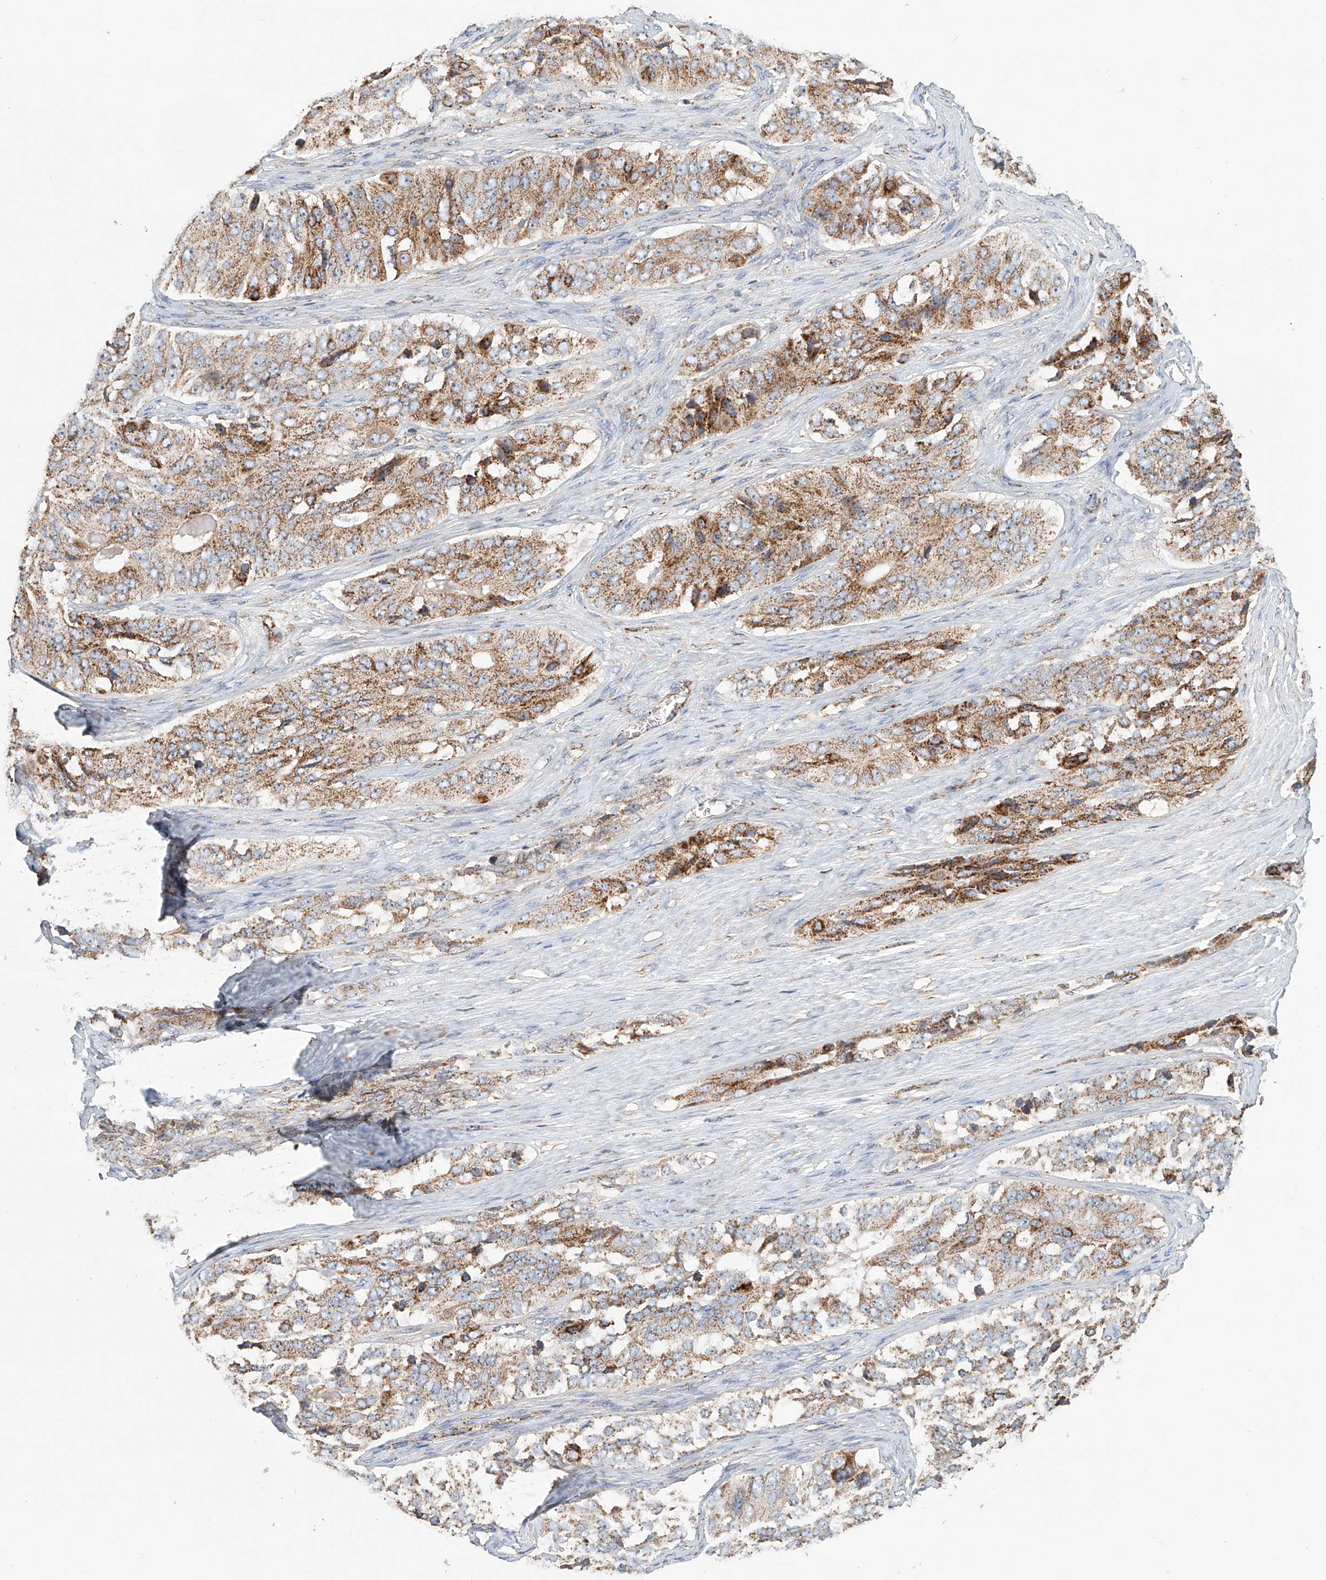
{"staining": {"intensity": "moderate", "quantity": ">75%", "location": "cytoplasmic/membranous"}, "tissue": "ovarian cancer", "cell_type": "Tumor cells", "image_type": "cancer", "snomed": [{"axis": "morphology", "description": "Carcinoma, endometroid"}, {"axis": "topography", "description": "Ovary"}], "caption": "About >75% of tumor cells in human ovarian endometroid carcinoma display moderate cytoplasmic/membranous protein positivity as visualized by brown immunohistochemical staining.", "gene": "MCL1", "patient": {"sex": "female", "age": 51}}